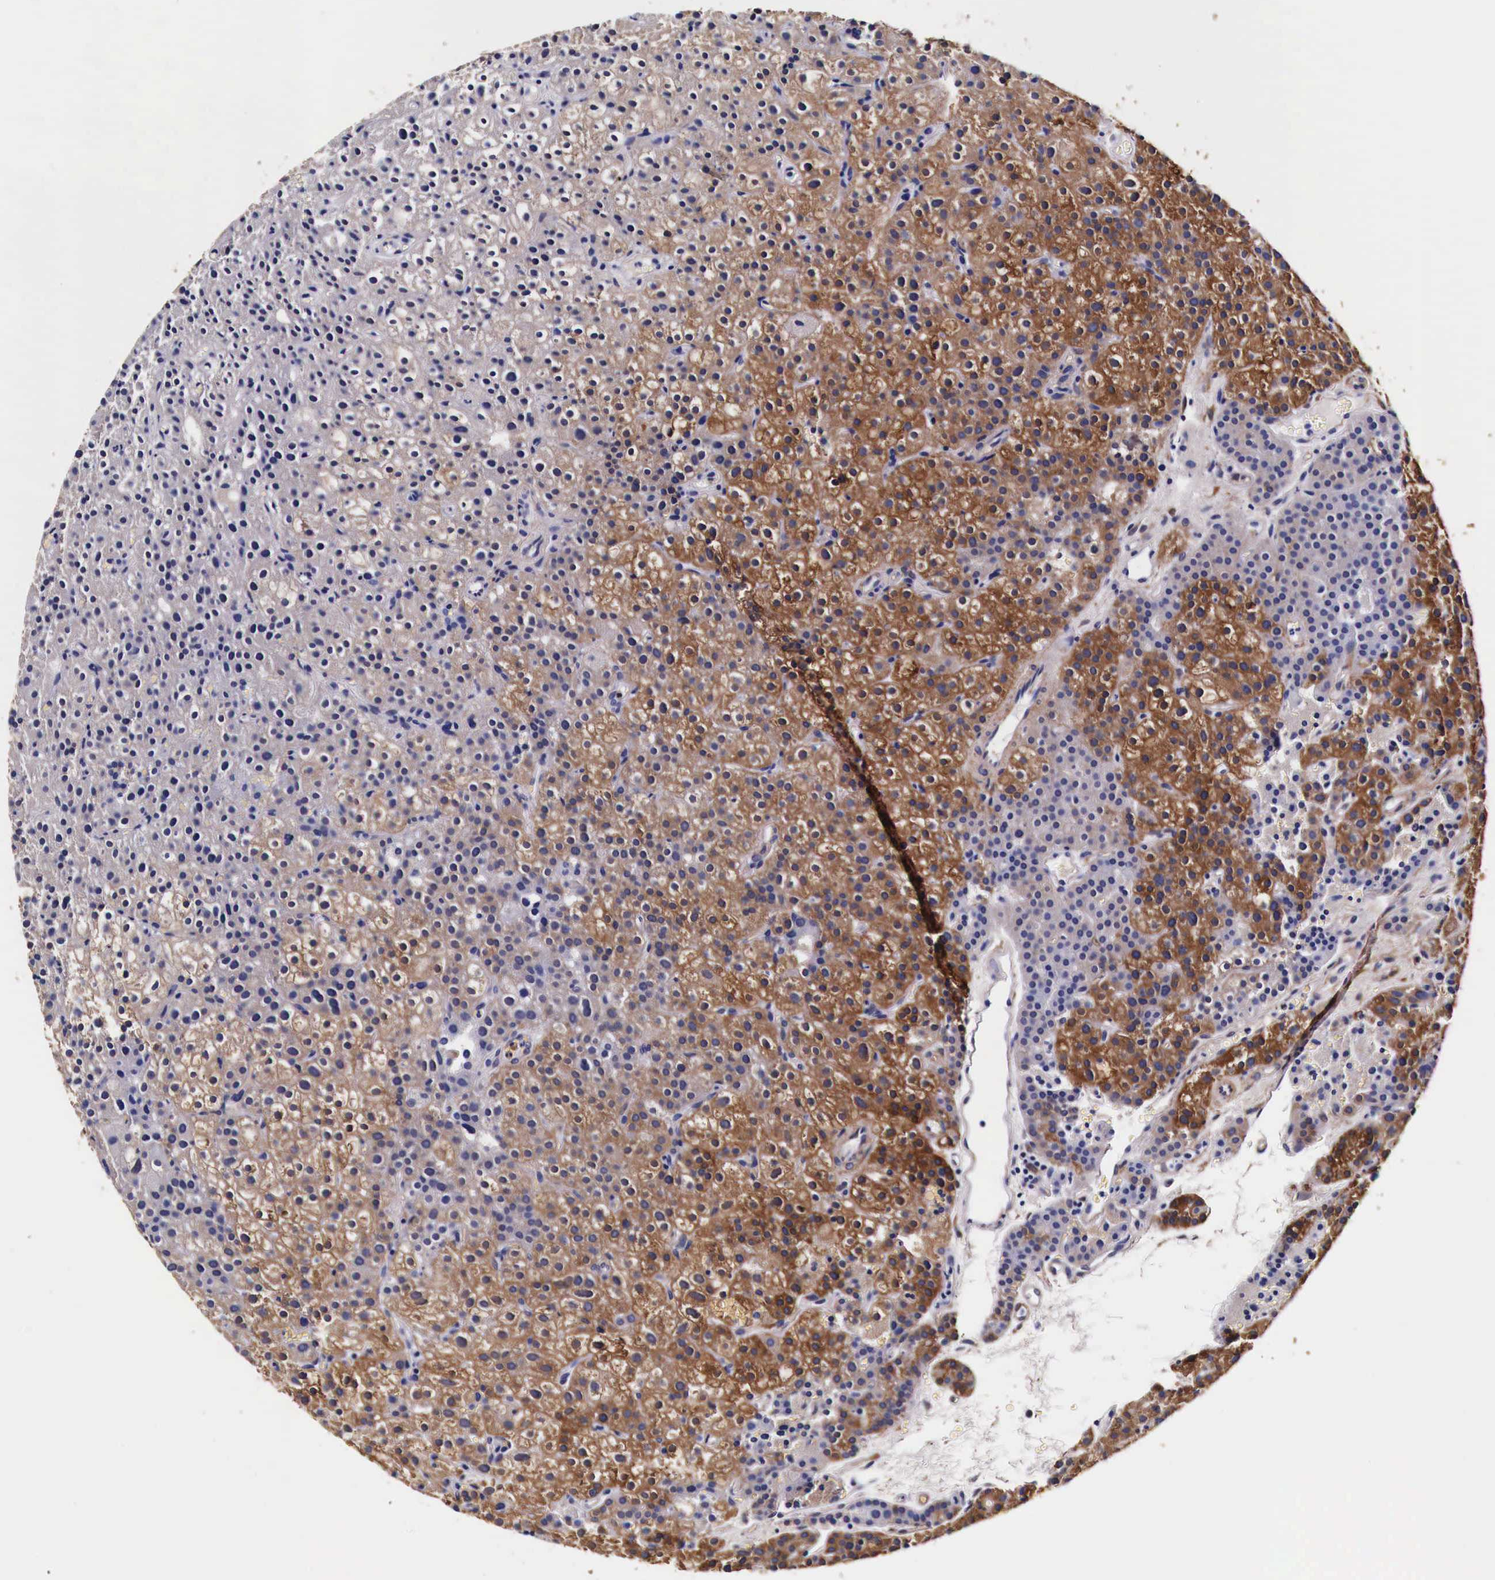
{"staining": {"intensity": "strong", "quantity": ">75%", "location": "cytoplasmic/membranous"}, "tissue": "parathyroid gland", "cell_type": "Glandular cells", "image_type": "normal", "snomed": [{"axis": "morphology", "description": "Normal tissue, NOS"}, {"axis": "topography", "description": "Parathyroid gland"}], "caption": "The immunohistochemical stain highlights strong cytoplasmic/membranous expression in glandular cells of unremarkable parathyroid gland. (brown staining indicates protein expression, while blue staining denotes nuclei).", "gene": "HSPB1", "patient": {"sex": "male", "age": 71}}